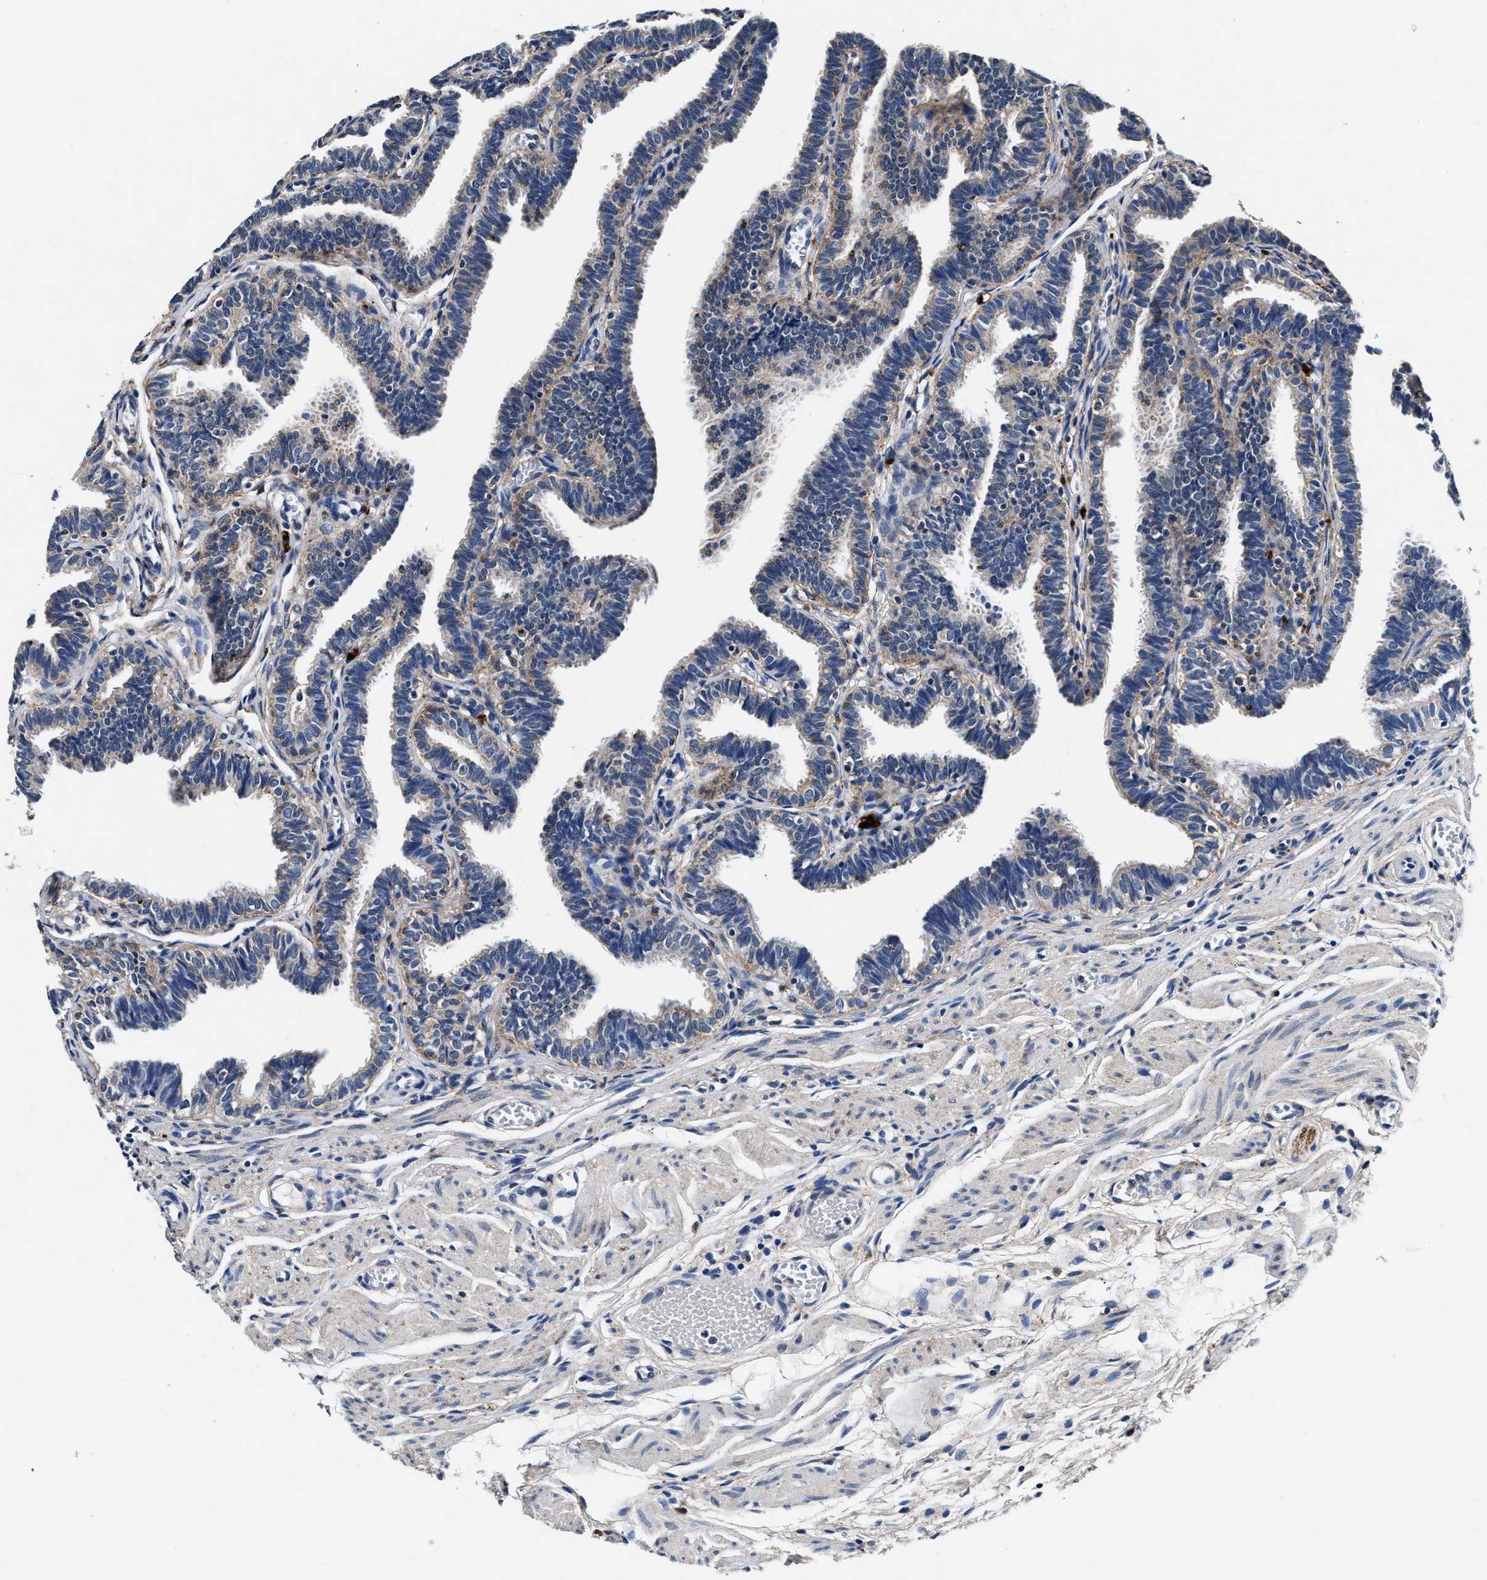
{"staining": {"intensity": "moderate", "quantity": "<25%", "location": "cytoplasmic/membranous"}, "tissue": "fallopian tube", "cell_type": "Glandular cells", "image_type": "normal", "snomed": [{"axis": "morphology", "description": "Normal tissue, NOS"}, {"axis": "topography", "description": "Fallopian tube"}, {"axis": "topography", "description": "Ovary"}], "caption": "High-power microscopy captured an IHC photomicrograph of benign fallopian tube, revealing moderate cytoplasmic/membranous positivity in approximately <25% of glandular cells. The staining was performed using DAB (3,3'-diaminobenzidine) to visualize the protein expression in brown, while the nuclei were stained in blue with hematoxylin (Magnification: 20x).", "gene": "SLC8A1", "patient": {"sex": "female", "age": 23}}